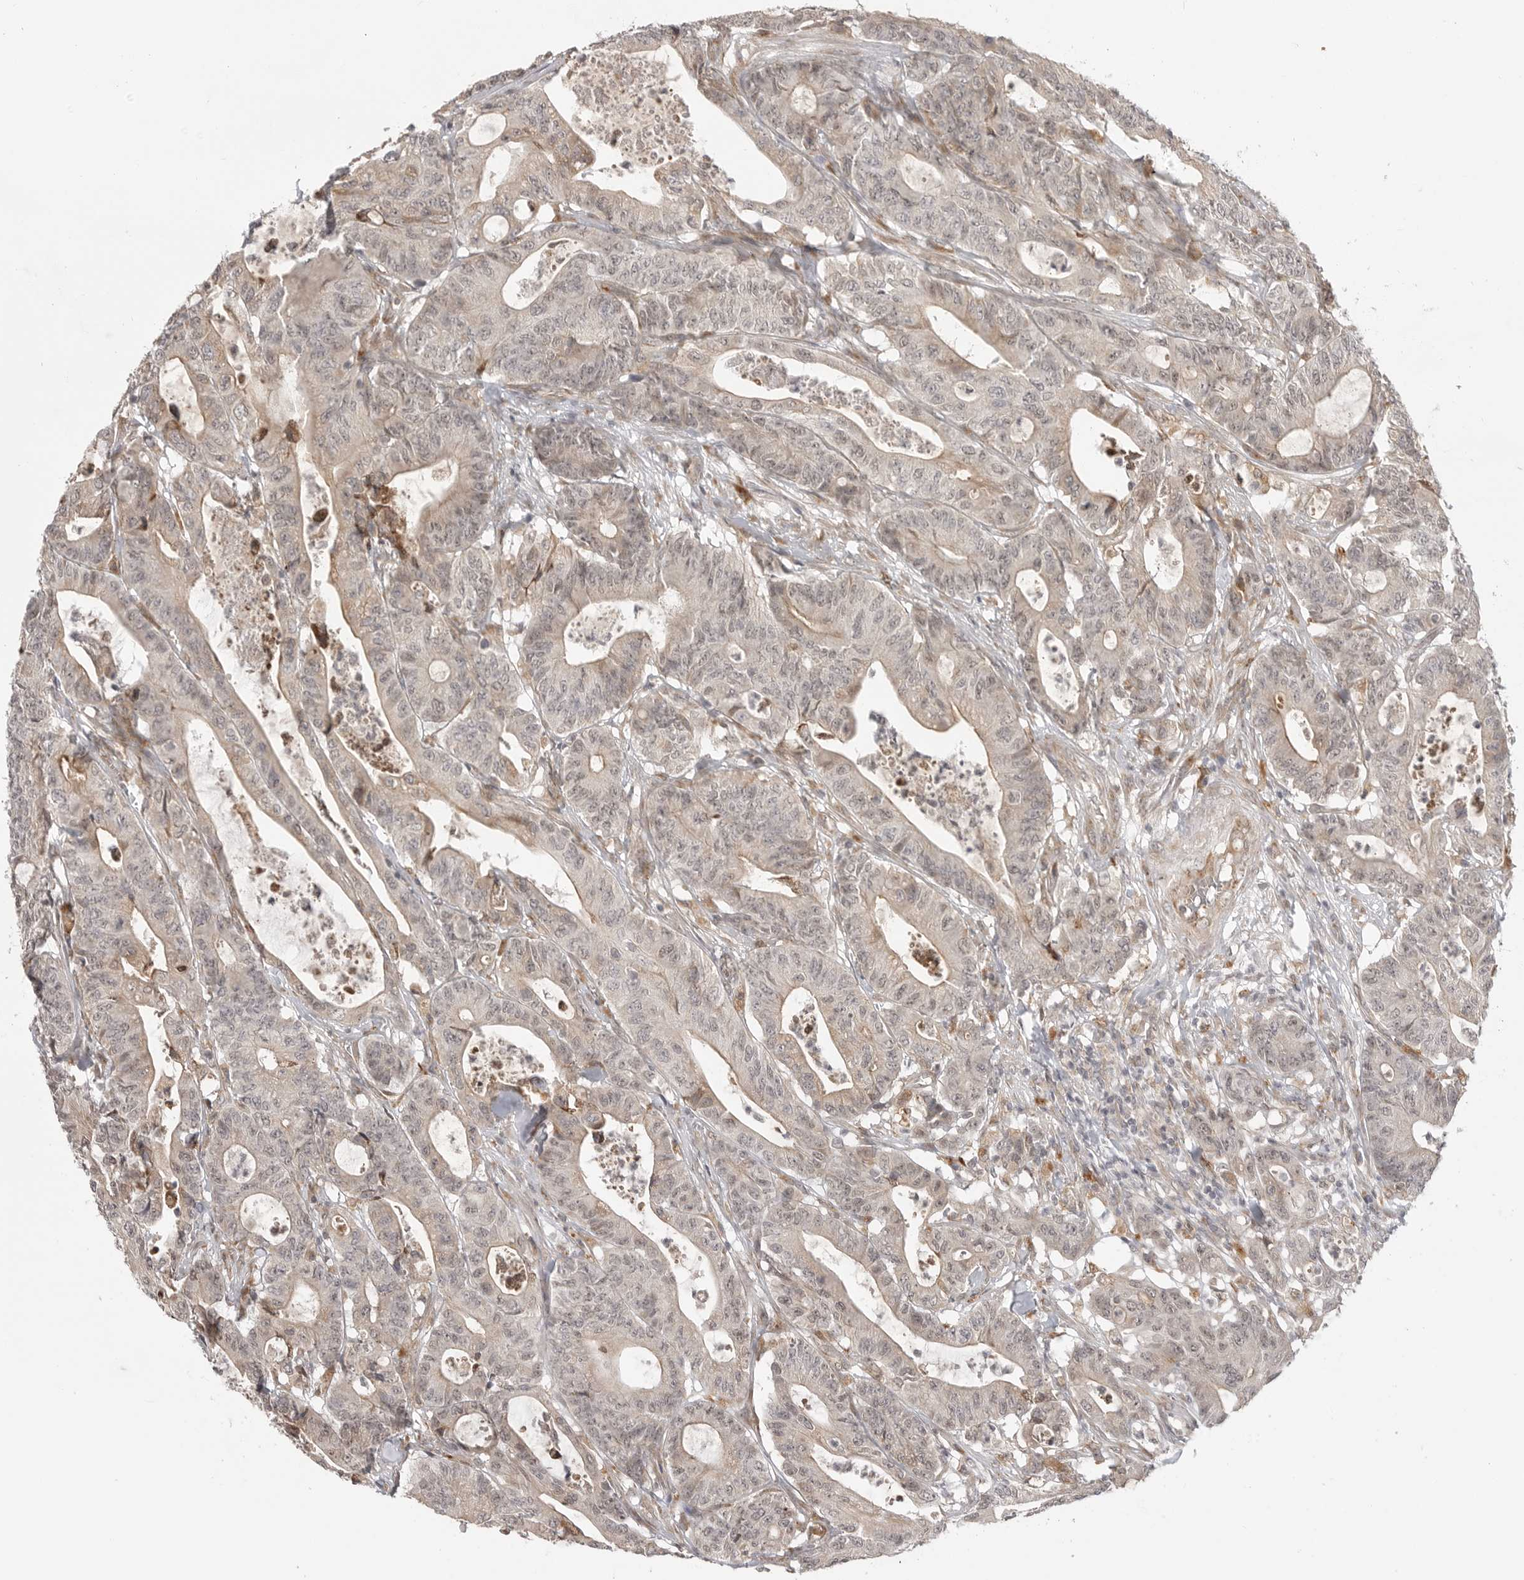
{"staining": {"intensity": "weak", "quantity": "<25%", "location": "cytoplasmic/membranous"}, "tissue": "colorectal cancer", "cell_type": "Tumor cells", "image_type": "cancer", "snomed": [{"axis": "morphology", "description": "Adenocarcinoma, NOS"}, {"axis": "topography", "description": "Colon"}], "caption": "Immunohistochemistry (IHC) histopathology image of human colorectal cancer (adenocarcinoma) stained for a protein (brown), which shows no staining in tumor cells.", "gene": "KALRN", "patient": {"sex": "female", "age": 84}}